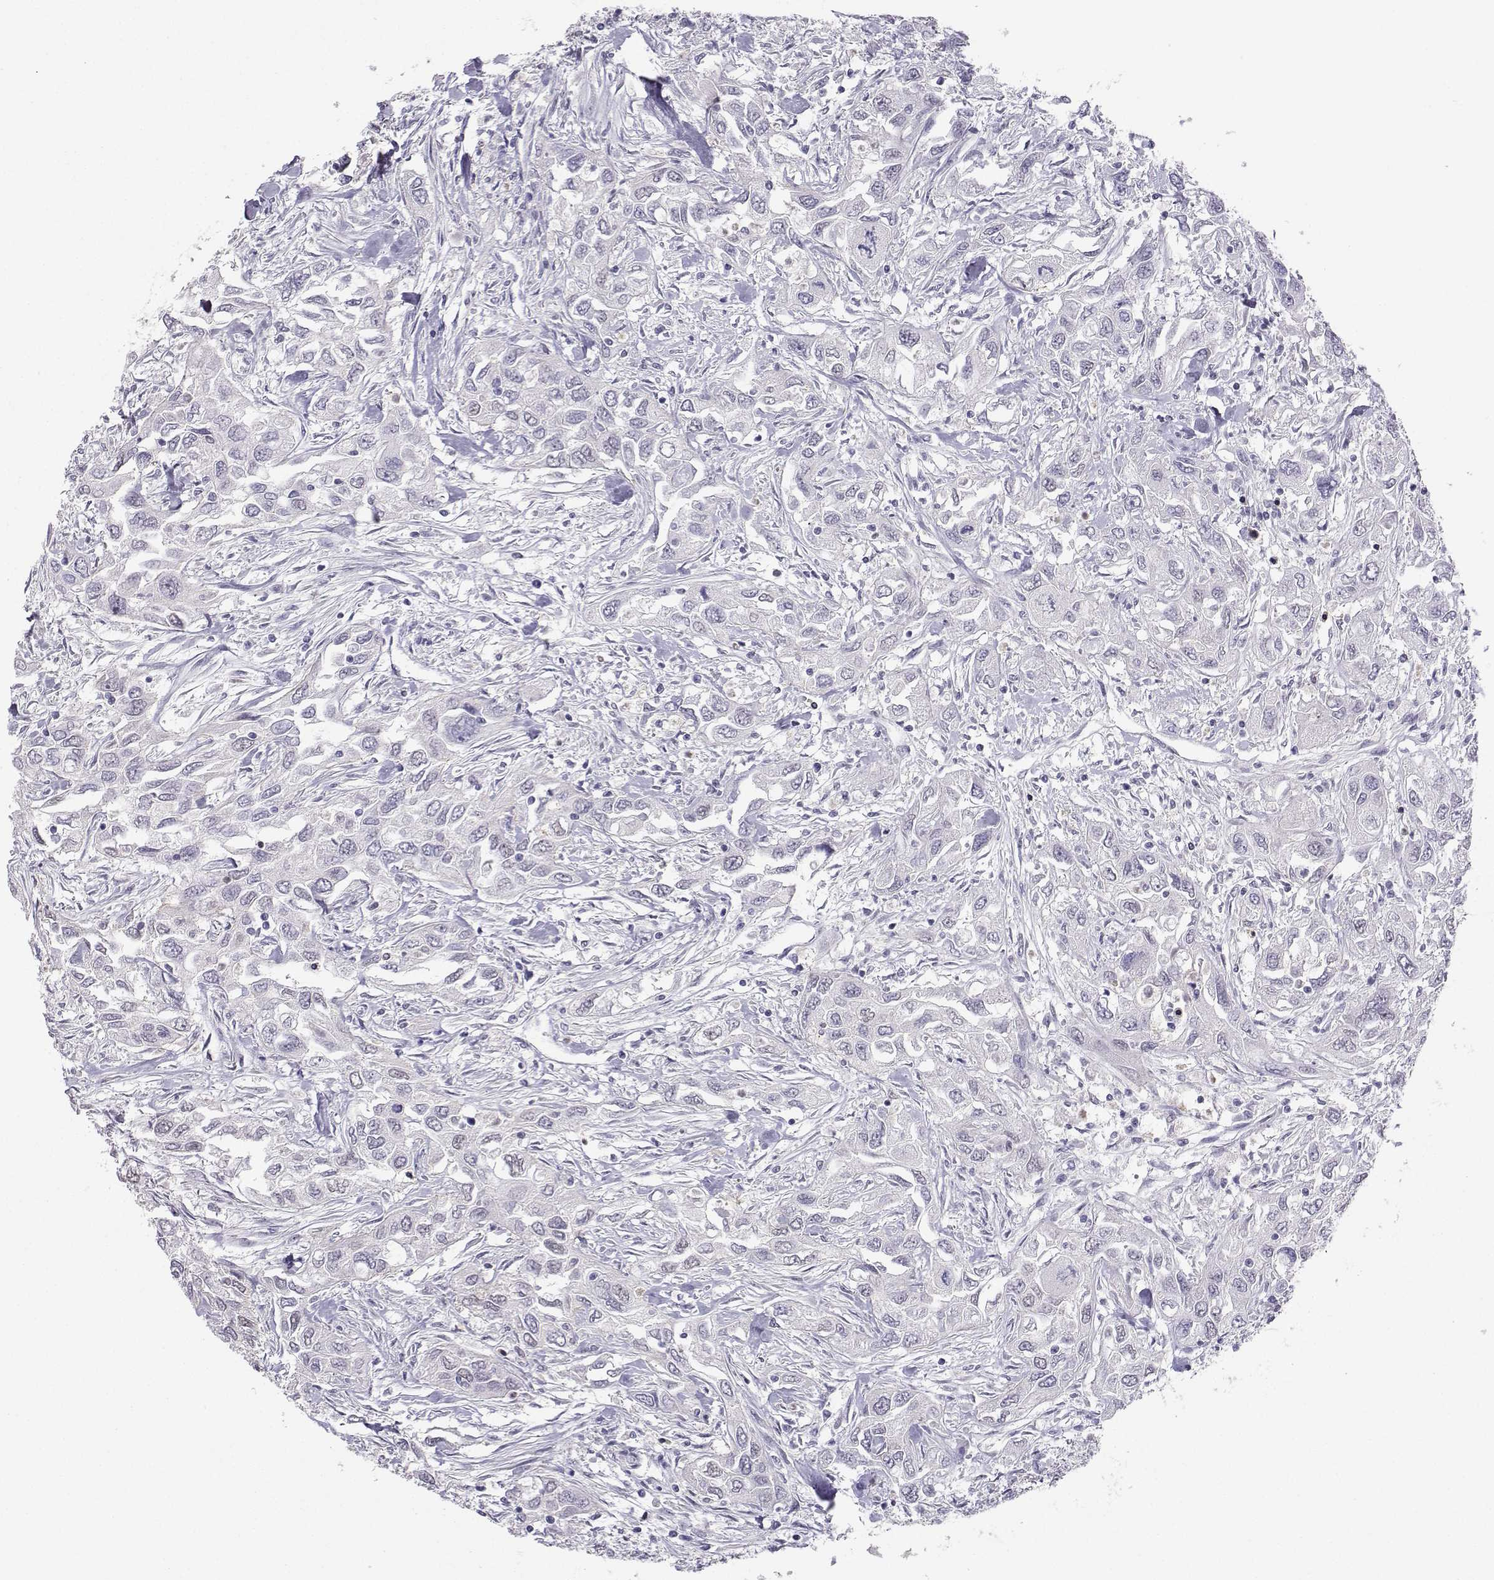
{"staining": {"intensity": "negative", "quantity": "none", "location": "none"}, "tissue": "urothelial cancer", "cell_type": "Tumor cells", "image_type": "cancer", "snomed": [{"axis": "morphology", "description": "Urothelial carcinoma, High grade"}, {"axis": "topography", "description": "Urinary bladder"}], "caption": "High power microscopy image of an immunohistochemistry micrograph of urothelial cancer, revealing no significant staining in tumor cells. The staining is performed using DAB brown chromogen with nuclei counter-stained in using hematoxylin.", "gene": "TEDC2", "patient": {"sex": "male", "age": 76}}